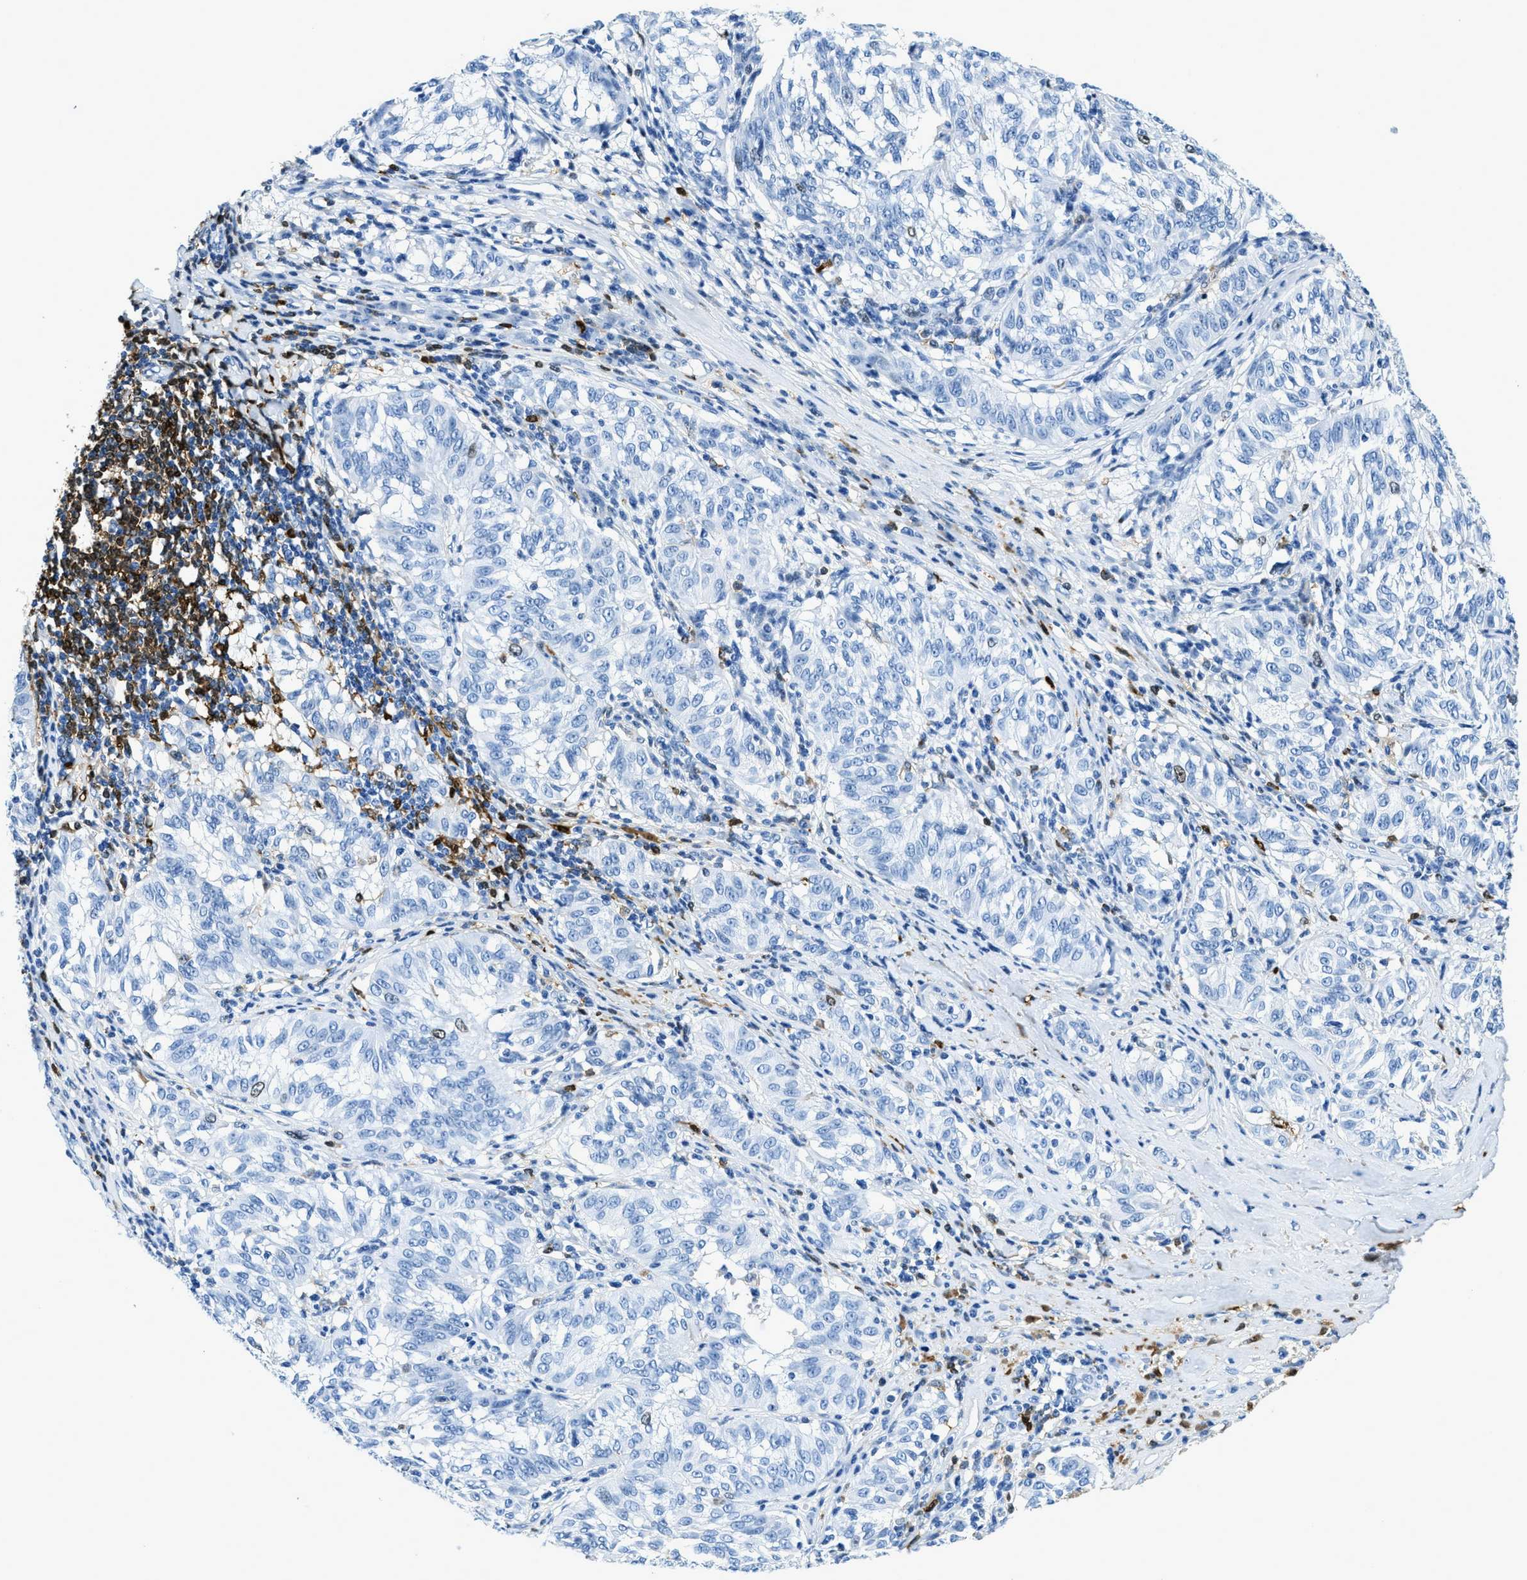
{"staining": {"intensity": "negative", "quantity": "none", "location": "none"}, "tissue": "melanoma", "cell_type": "Tumor cells", "image_type": "cancer", "snomed": [{"axis": "morphology", "description": "Malignant melanoma, NOS"}, {"axis": "topography", "description": "Skin"}], "caption": "Malignant melanoma was stained to show a protein in brown. There is no significant expression in tumor cells.", "gene": "CAPG", "patient": {"sex": "female", "age": 72}}